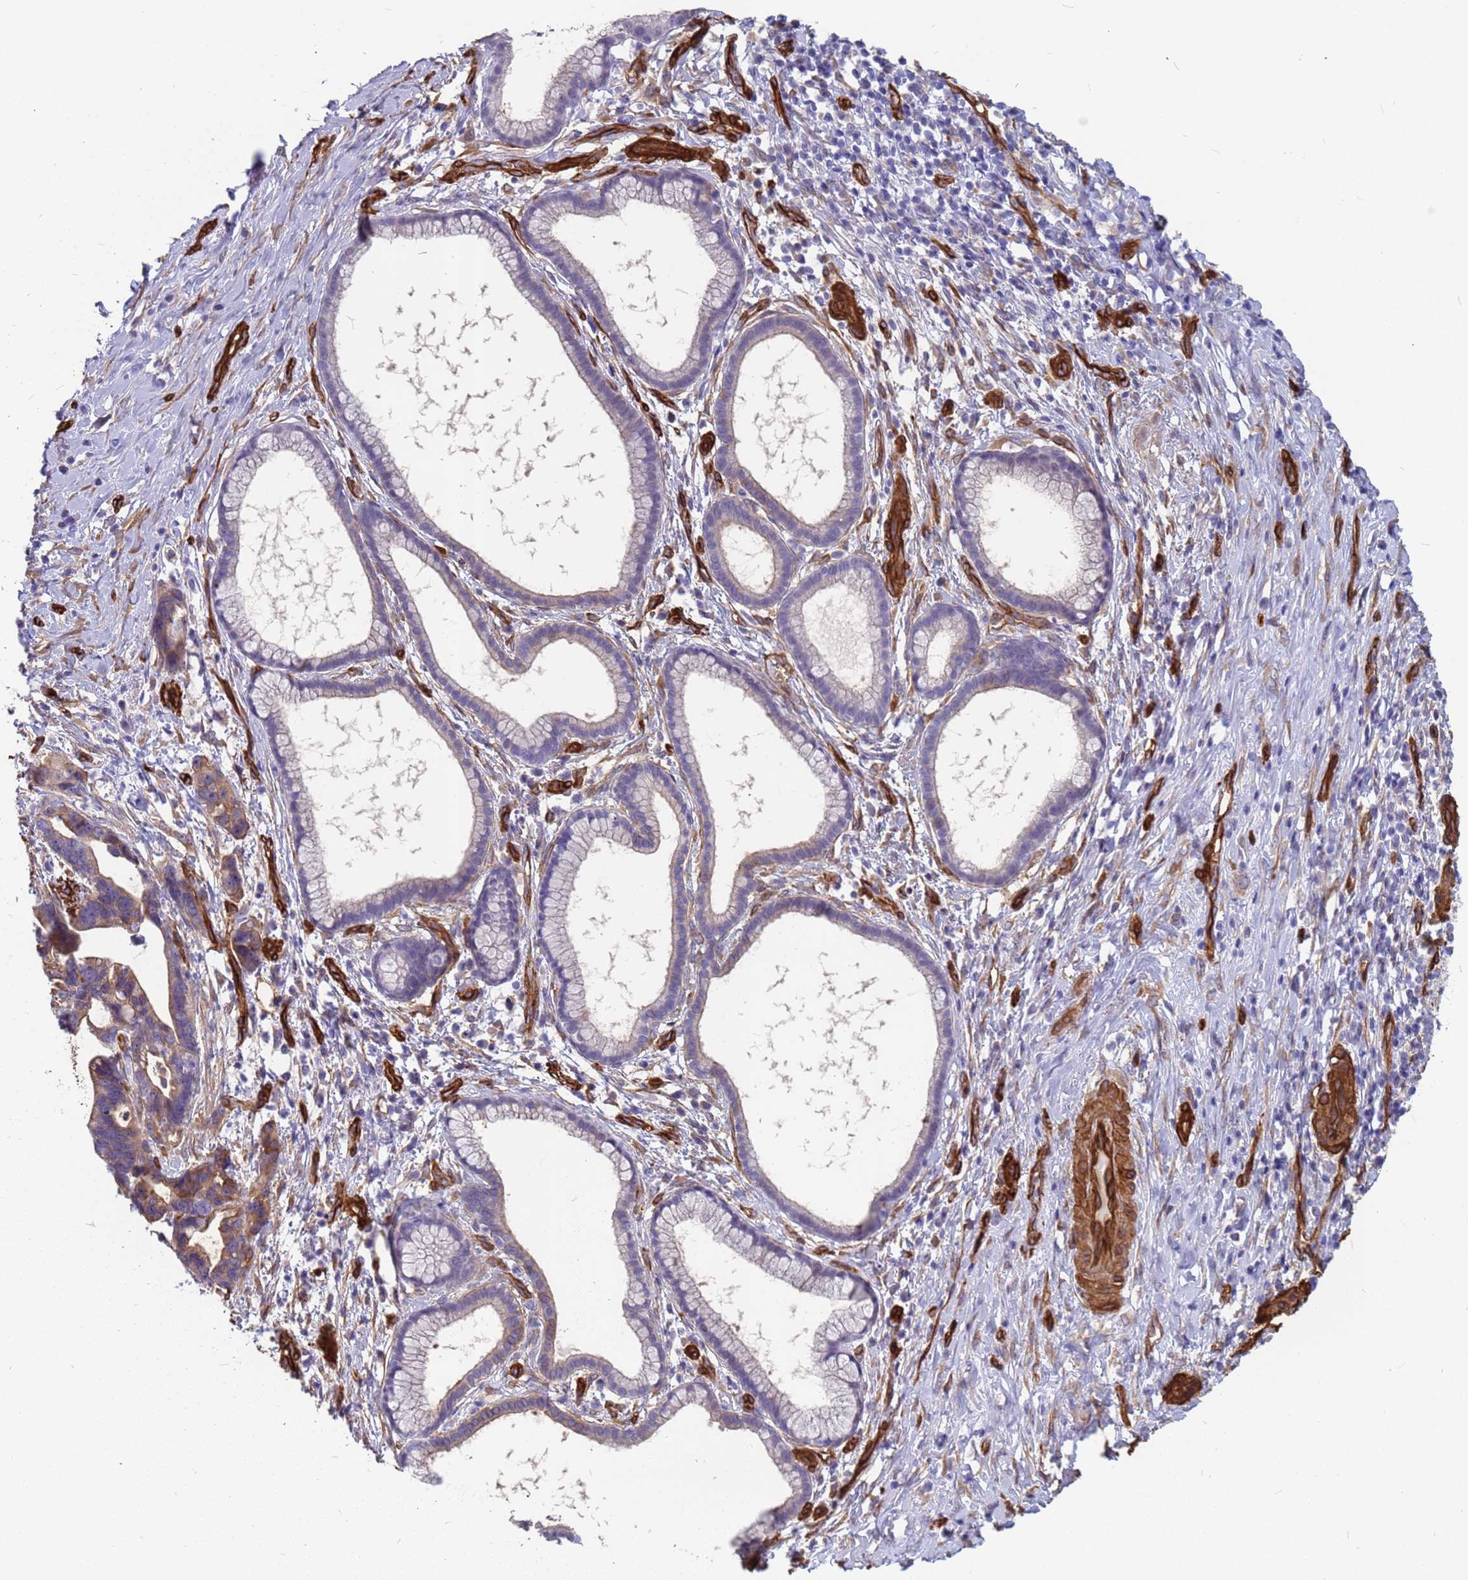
{"staining": {"intensity": "negative", "quantity": "none", "location": "none"}, "tissue": "pancreatic cancer", "cell_type": "Tumor cells", "image_type": "cancer", "snomed": [{"axis": "morphology", "description": "Adenocarcinoma, NOS"}, {"axis": "topography", "description": "Pancreas"}], "caption": "This is a image of immunohistochemistry staining of pancreatic cancer, which shows no expression in tumor cells. The staining was performed using DAB (3,3'-diaminobenzidine) to visualize the protein expression in brown, while the nuclei were stained in blue with hematoxylin (Magnification: 20x).", "gene": "EHD2", "patient": {"sex": "female", "age": 83}}